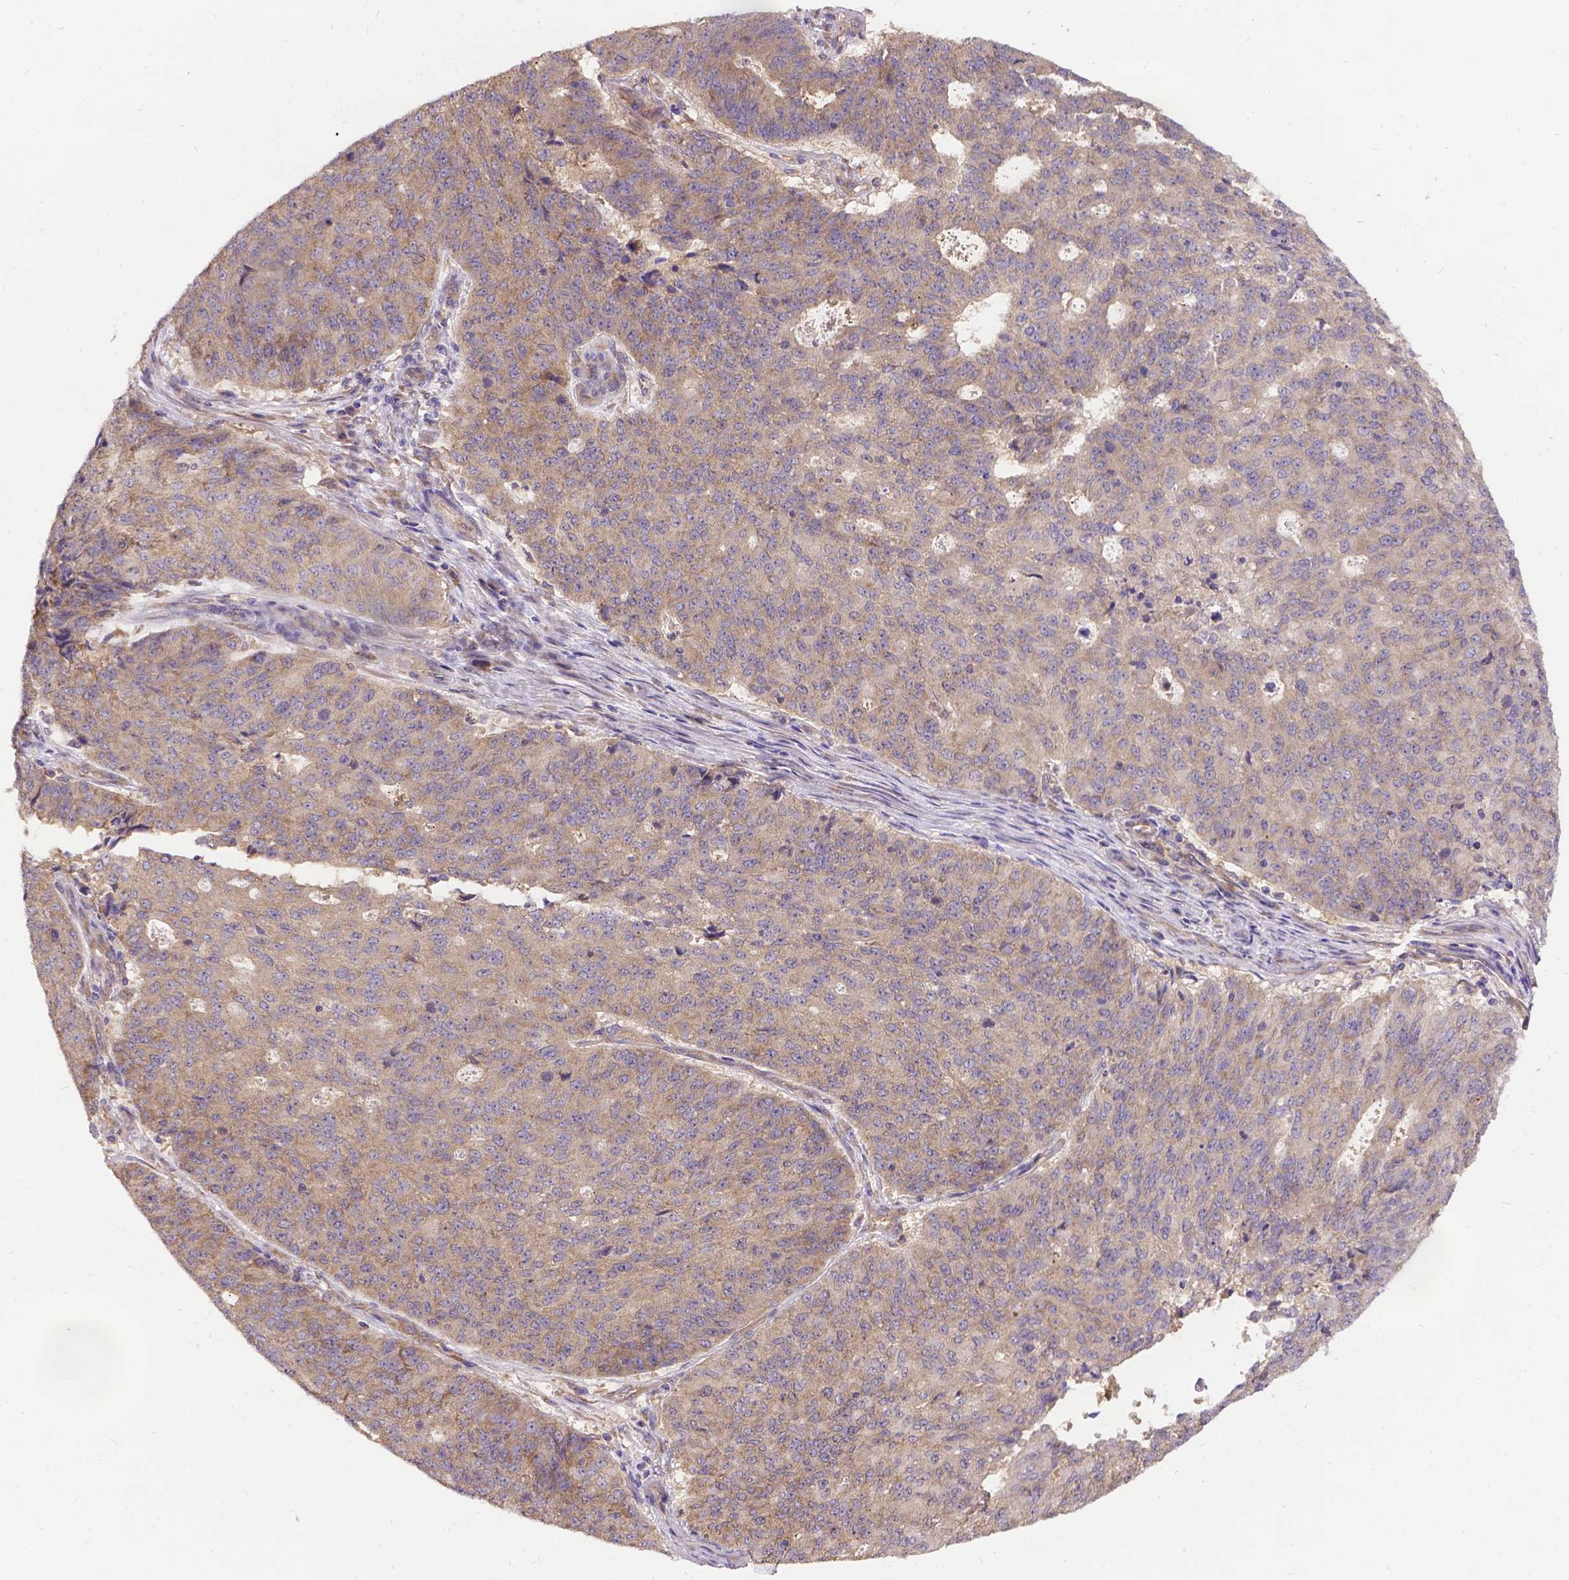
{"staining": {"intensity": "weak", "quantity": ">75%", "location": "cytoplasmic/membranous"}, "tissue": "endometrial cancer", "cell_type": "Tumor cells", "image_type": "cancer", "snomed": [{"axis": "morphology", "description": "Adenocarcinoma, NOS"}, {"axis": "topography", "description": "Endometrium"}], "caption": "A low amount of weak cytoplasmic/membranous staining is identified in approximately >75% of tumor cells in endometrial cancer tissue.", "gene": "DENND6A", "patient": {"sex": "female", "age": 82}}